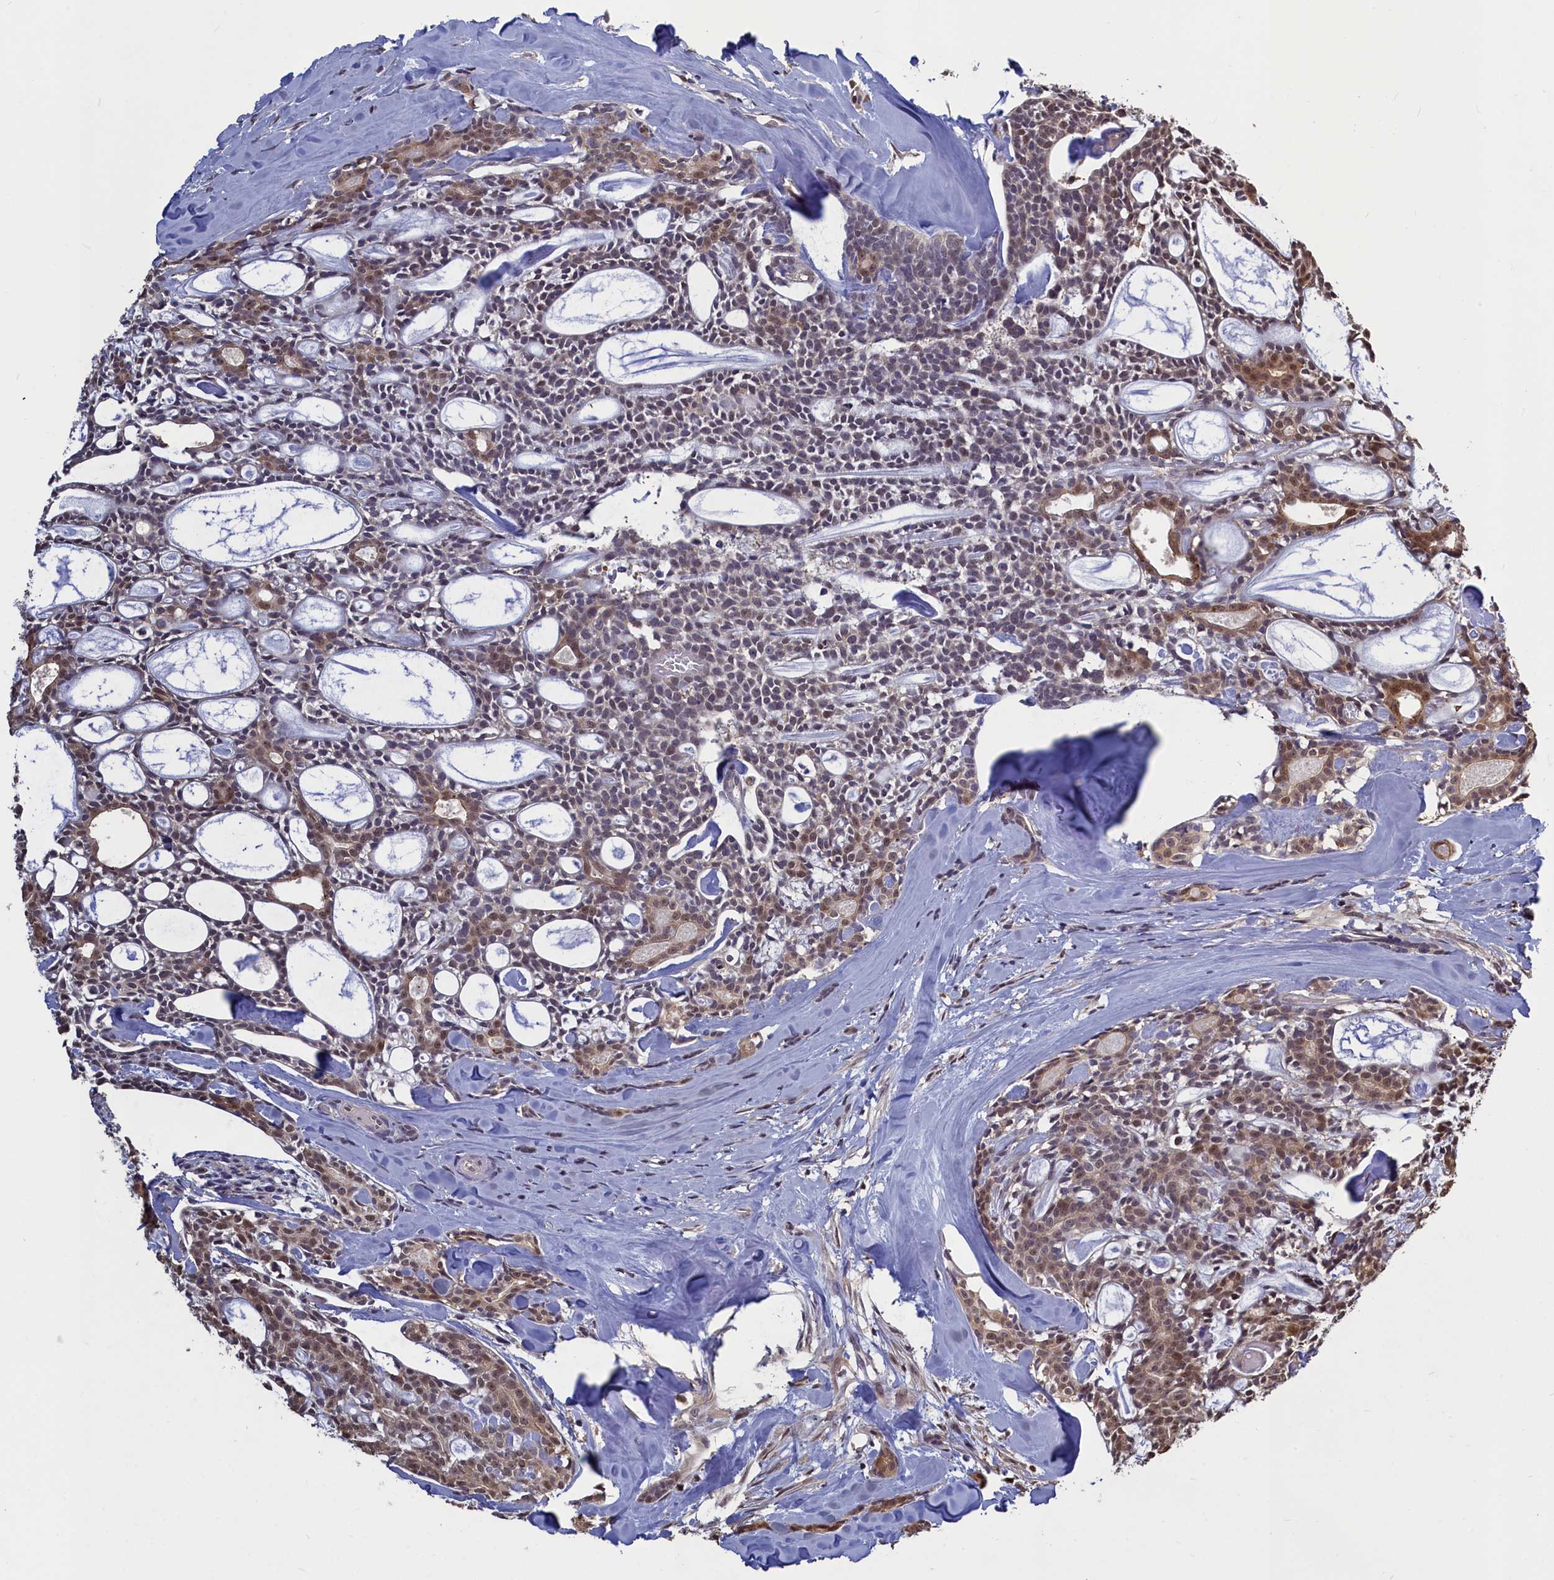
{"staining": {"intensity": "weak", "quantity": ">75%", "location": "cytoplasmic/membranous,nuclear"}, "tissue": "head and neck cancer", "cell_type": "Tumor cells", "image_type": "cancer", "snomed": [{"axis": "morphology", "description": "Adenocarcinoma, NOS"}, {"axis": "topography", "description": "Salivary gland"}, {"axis": "topography", "description": "Head-Neck"}], "caption": "Tumor cells show weak cytoplasmic/membranous and nuclear staining in about >75% of cells in head and neck cancer (adenocarcinoma).", "gene": "UCHL3", "patient": {"sex": "male", "age": 55}}